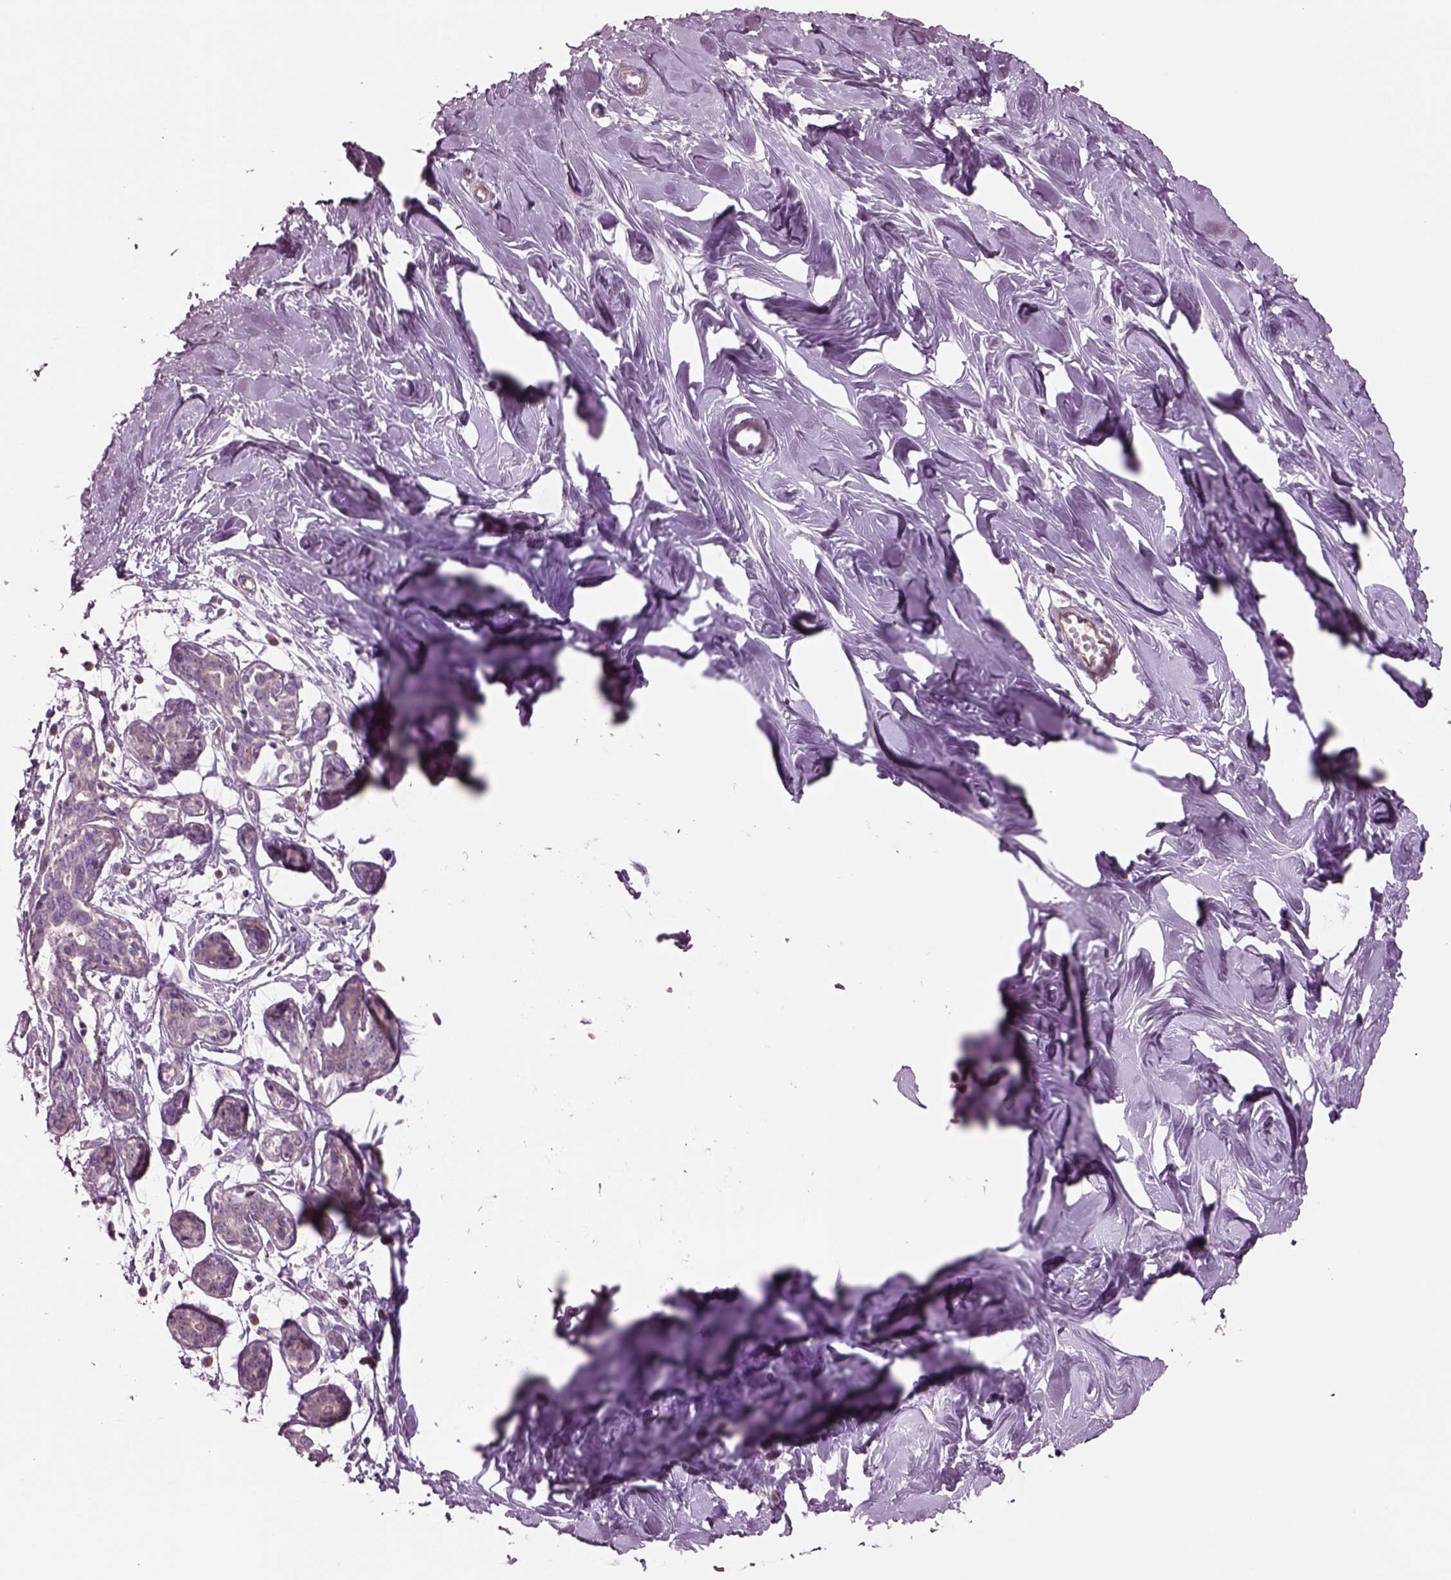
{"staining": {"intensity": "negative", "quantity": "none", "location": "none"}, "tissue": "breast", "cell_type": "Adipocytes", "image_type": "normal", "snomed": [{"axis": "morphology", "description": "Normal tissue, NOS"}, {"axis": "topography", "description": "Breast"}], "caption": "Histopathology image shows no significant protein positivity in adipocytes of benign breast.", "gene": "PLPP7", "patient": {"sex": "female", "age": 27}}